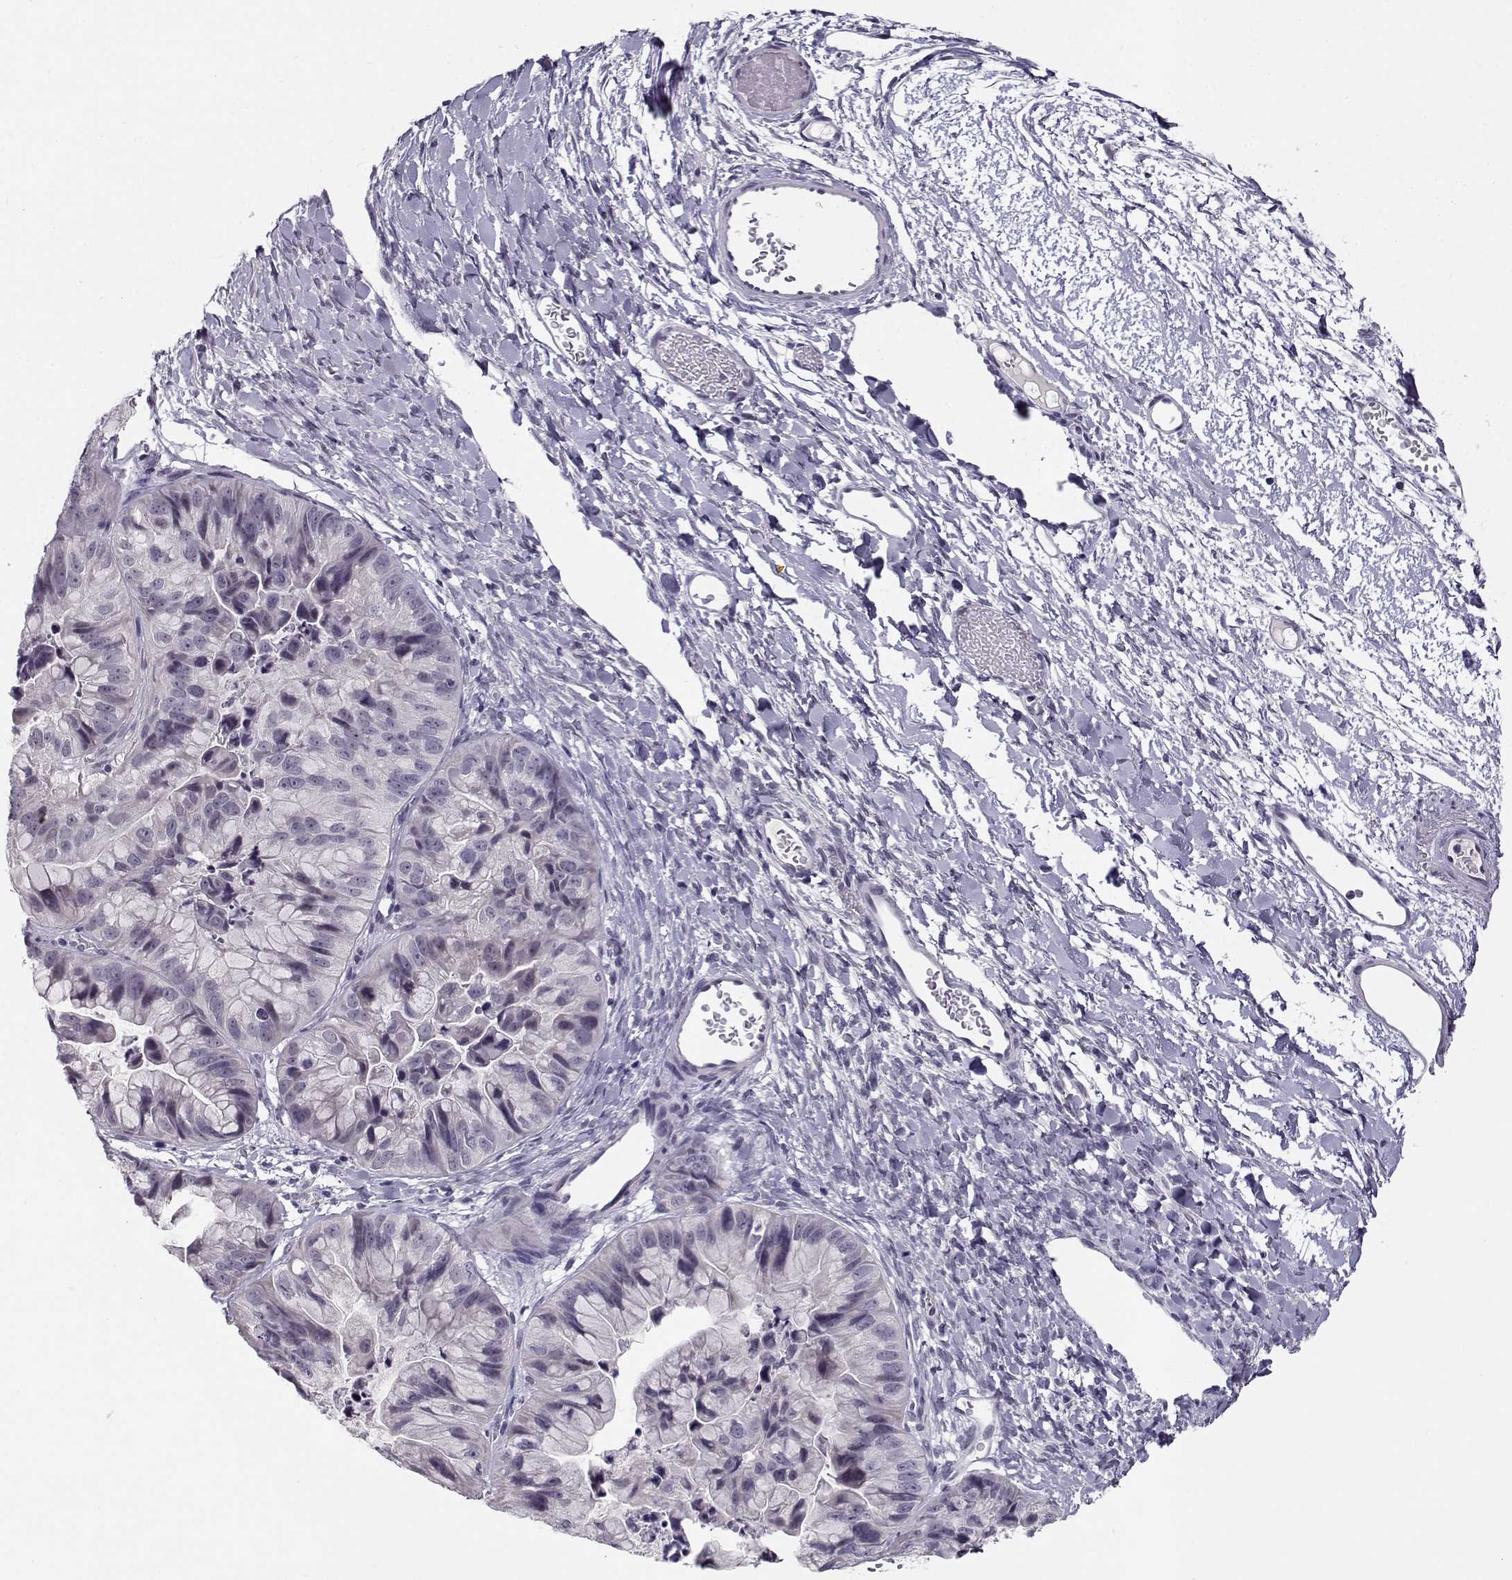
{"staining": {"intensity": "negative", "quantity": "none", "location": "none"}, "tissue": "ovarian cancer", "cell_type": "Tumor cells", "image_type": "cancer", "snomed": [{"axis": "morphology", "description": "Cystadenocarcinoma, mucinous, NOS"}, {"axis": "topography", "description": "Ovary"}], "caption": "Tumor cells are negative for brown protein staining in ovarian mucinous cystadenocarcinoma. The staining was performed using DAB (3,3'-diaminobenzidine) to visualize the protein expression in brown, while the nuclei were stained in blue with hematoxylin (Magnification: 20x).", "gene": "C16orf86", "patient": {"sex": "female", "age": 76}}